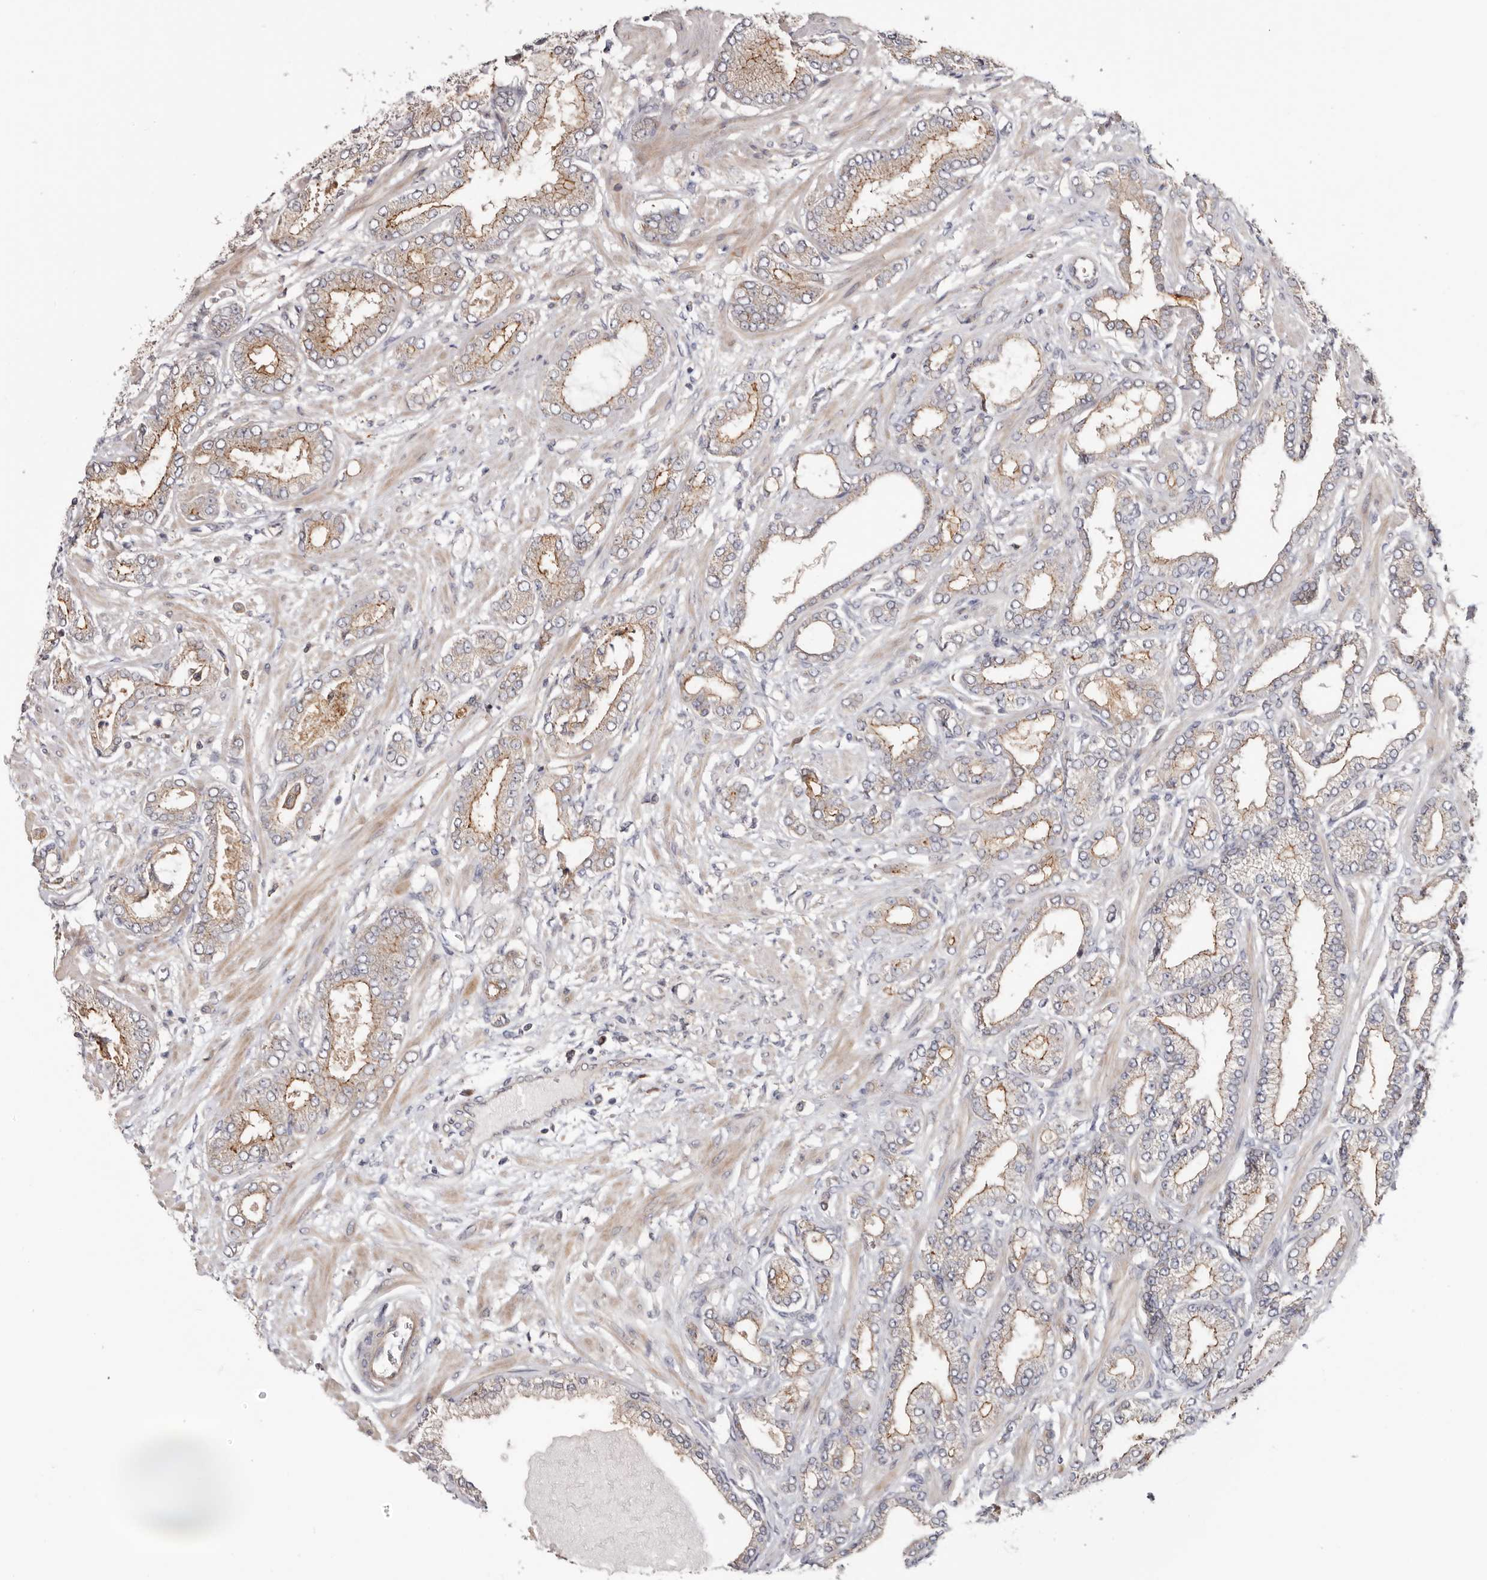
{"staining": {"intensity": "weak", "quantity": "25%-75%", "location": "cytoplasmic/membranous"}, "tissue": "prostate cancer", "cell_type": "Tumor cells", "image_type": "cancer", "snomed": [{"axis": "morphology", "description": "Adenocarcinoma, Low grade"}, {"axis": "topography", "description": "Prostate"}], "caption": "Immunohistochemical staining of prostate cancer (low-grade adenocarcinoma) demonstrates low levels of weak cytoplasmic/membranous protein expression in approximately 25%-75% of tumor cells.", "gene": "TMUB1", "patient": {"sex": "male", "age": 63}}